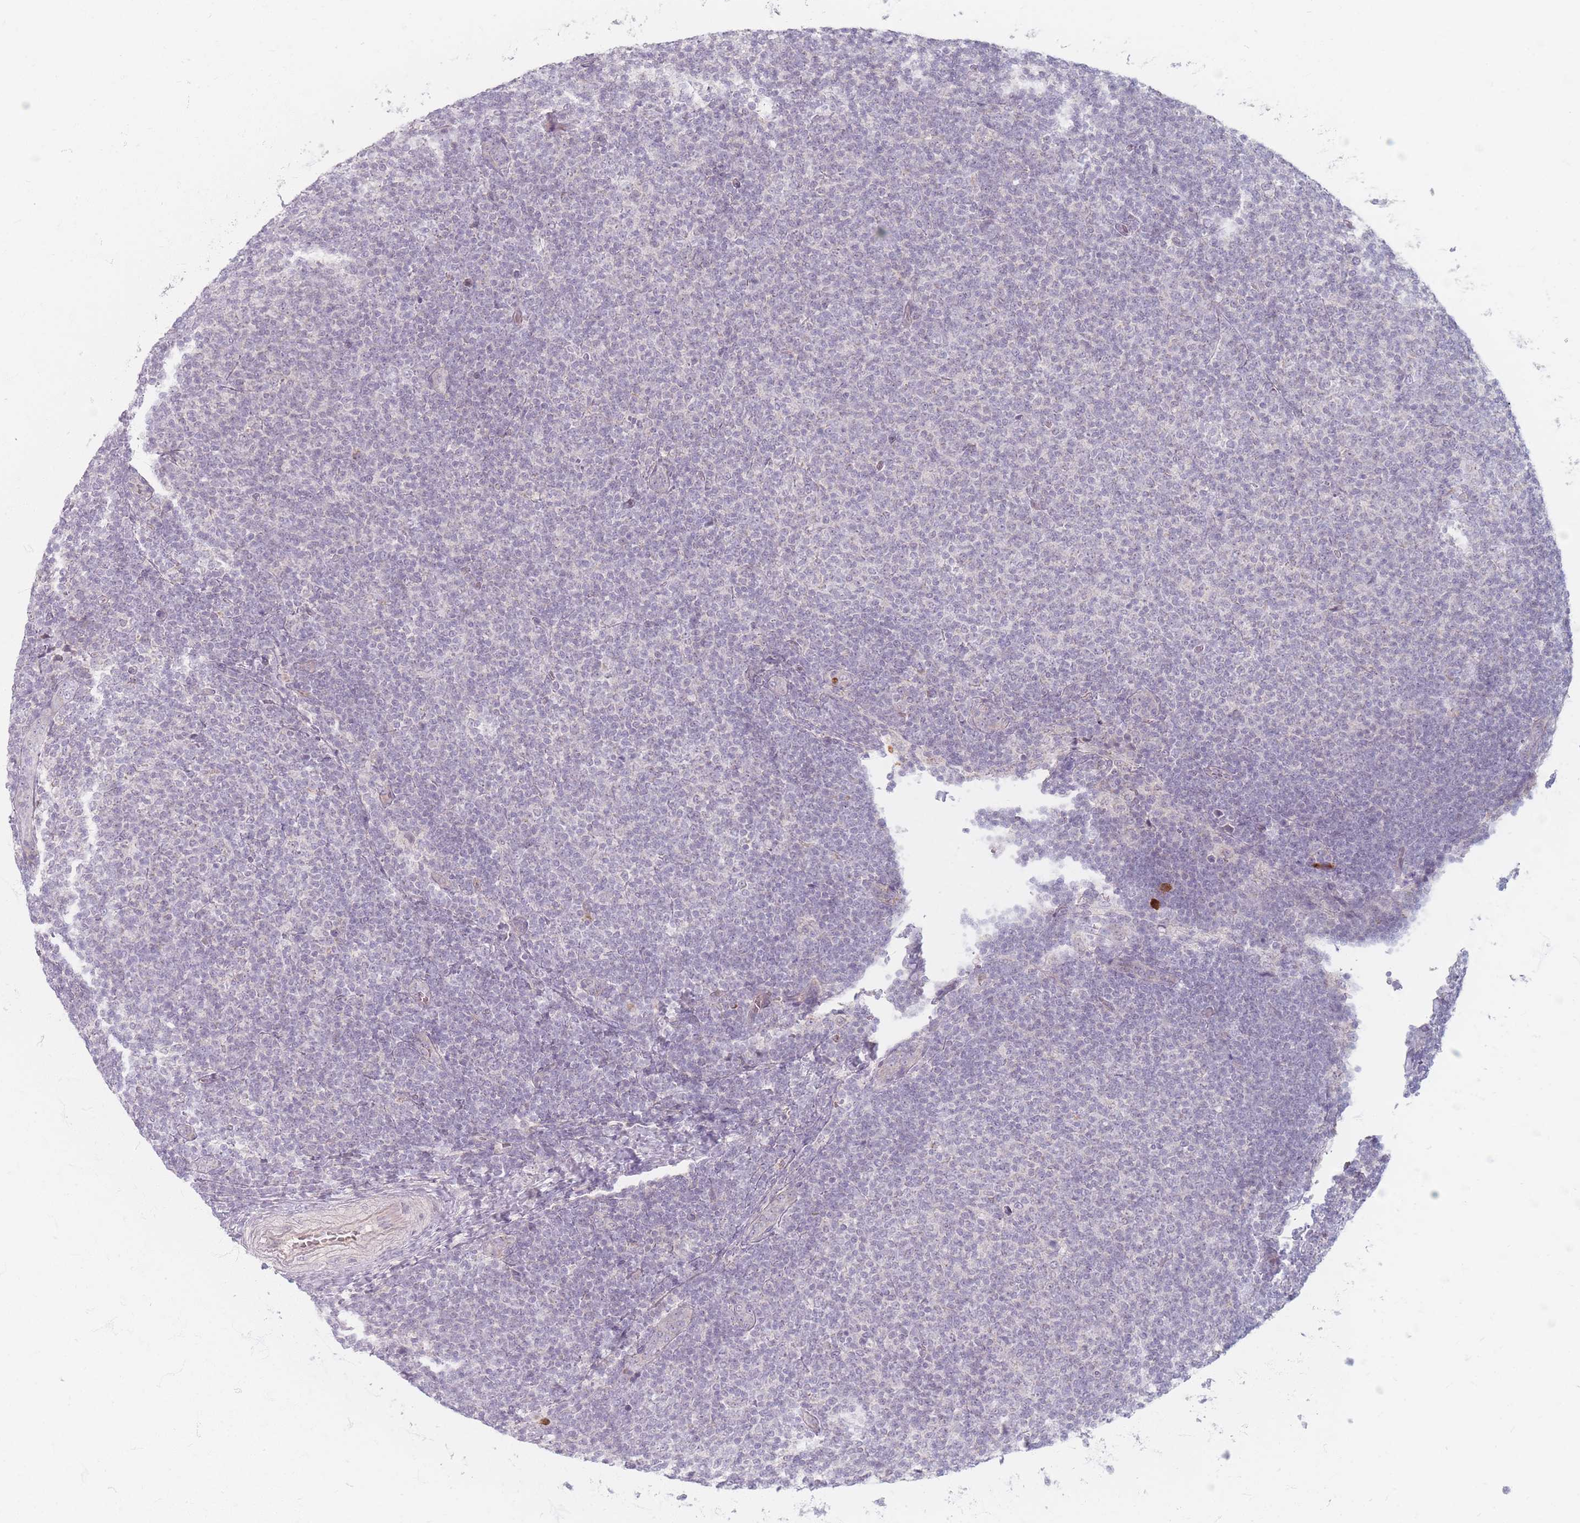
{"staining": {"intensity": "negative", "quantity": "none", "location": "none"}, "tissue": "lymphoma", "cell_type": "Tumor cells", "image_type": "cancer", "snomed": [{"axis": "morphology", "description": "Malignant lymphoma, non-Hodgkin's type, Low grade"}, {"axis": "topography", "description": "Lymph node"}], "caption": "DAB immunohistochemical staining of low-grade malignant lymphoma, non-Hodgkin's type exhibits no significant expression in tumor cells.", "gene": "CHCHD7", "patient": {"sex": "male", "age": 66}}